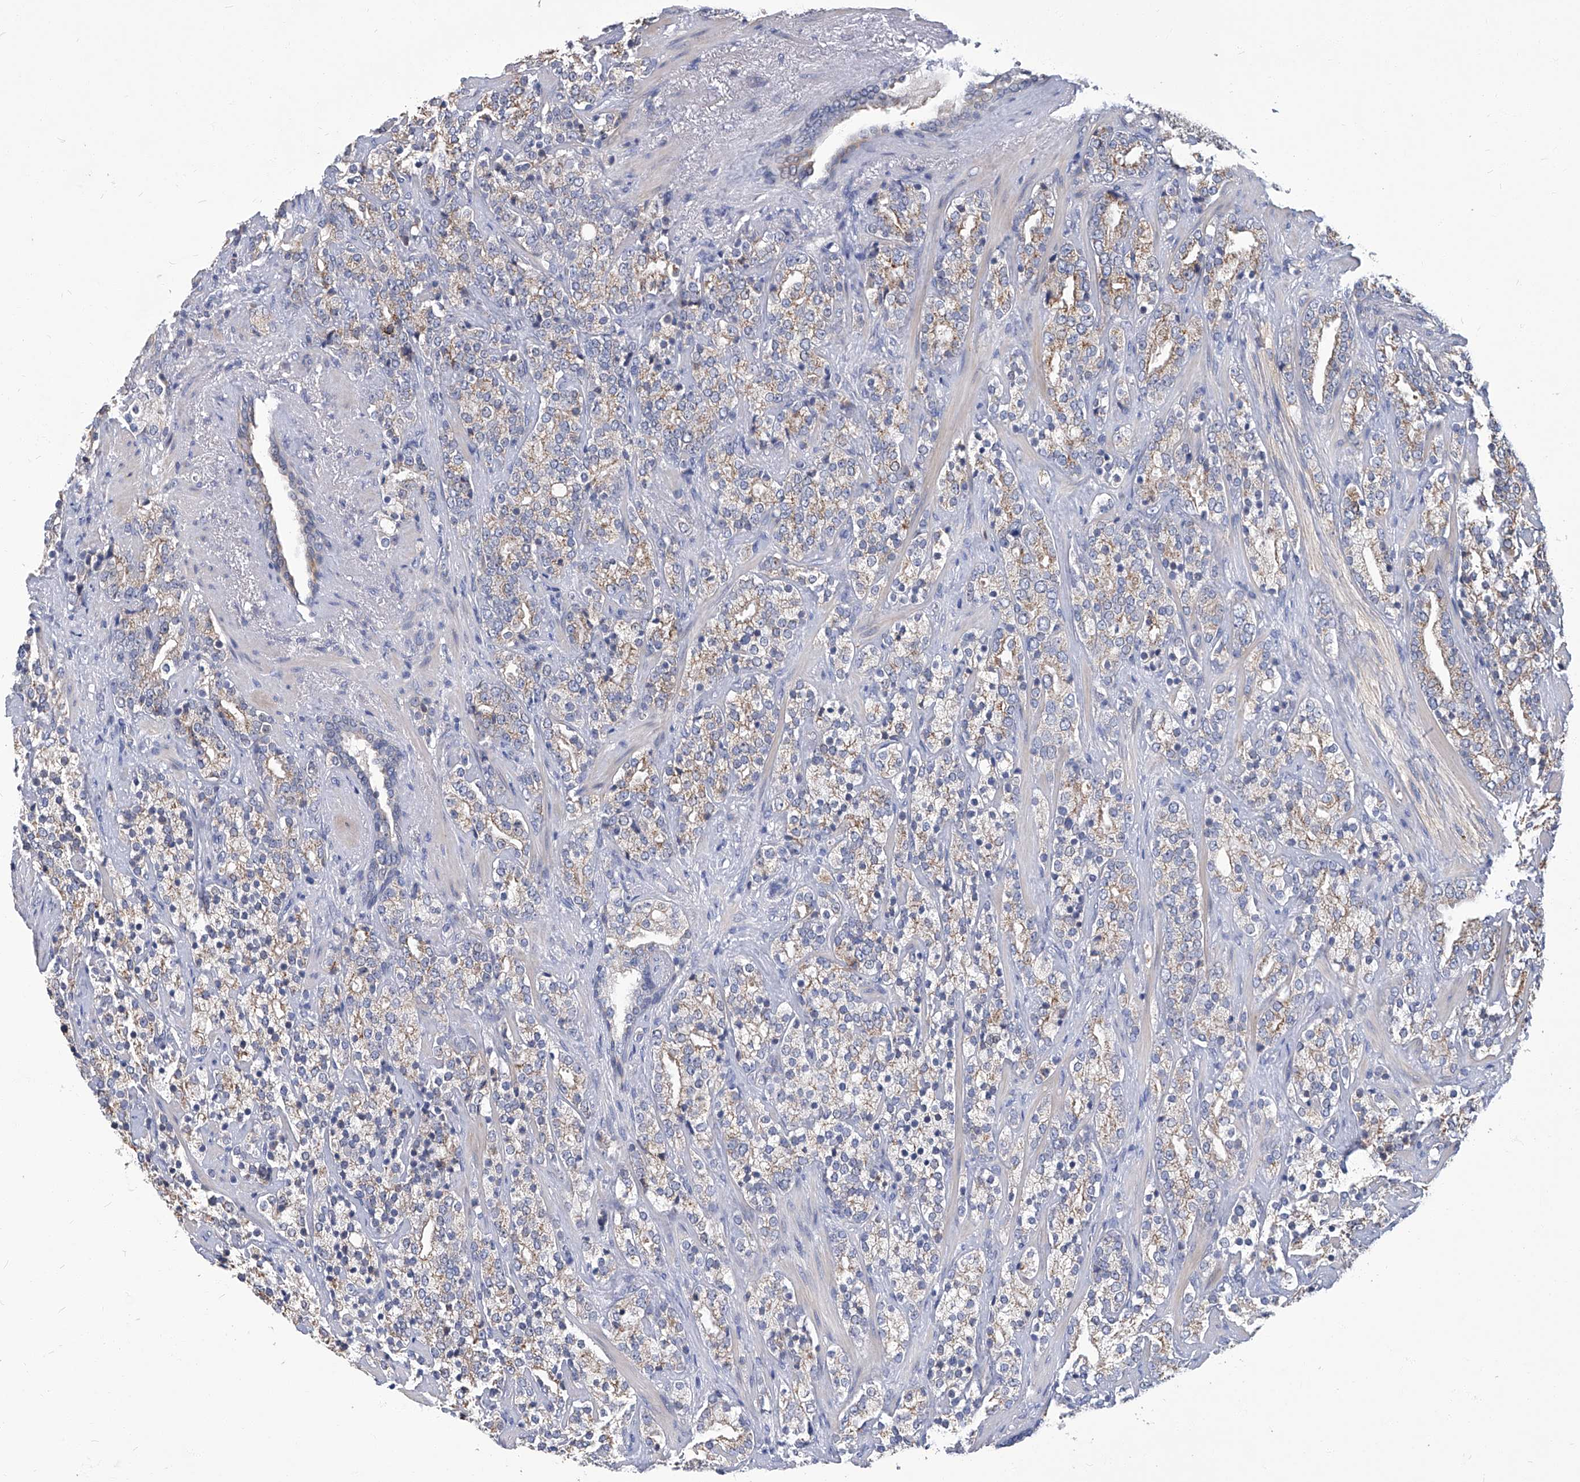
{"staining": {"intensity": "weak", "quantity": "<25%", "location": "cytoplasmic/membranous"}, "tissue": "prostate cancer", "cell_type": "Tumor cells", "image_type": "cancer", "snomed": [{"axis": "morphology", "description": "Adenocarcinoma, High grade"}, {"axis": "topography", "description": "Prostate"}], "caption": "Histopathology image shows no significant protein positivity in tumor cells of prostate adenocarcinoma (high-grade). (DAB IHC visualized using brightfield microscopy, high magnification).", "gene": "TGFBR1", "patient": {"sex": "male", "age": 71}}